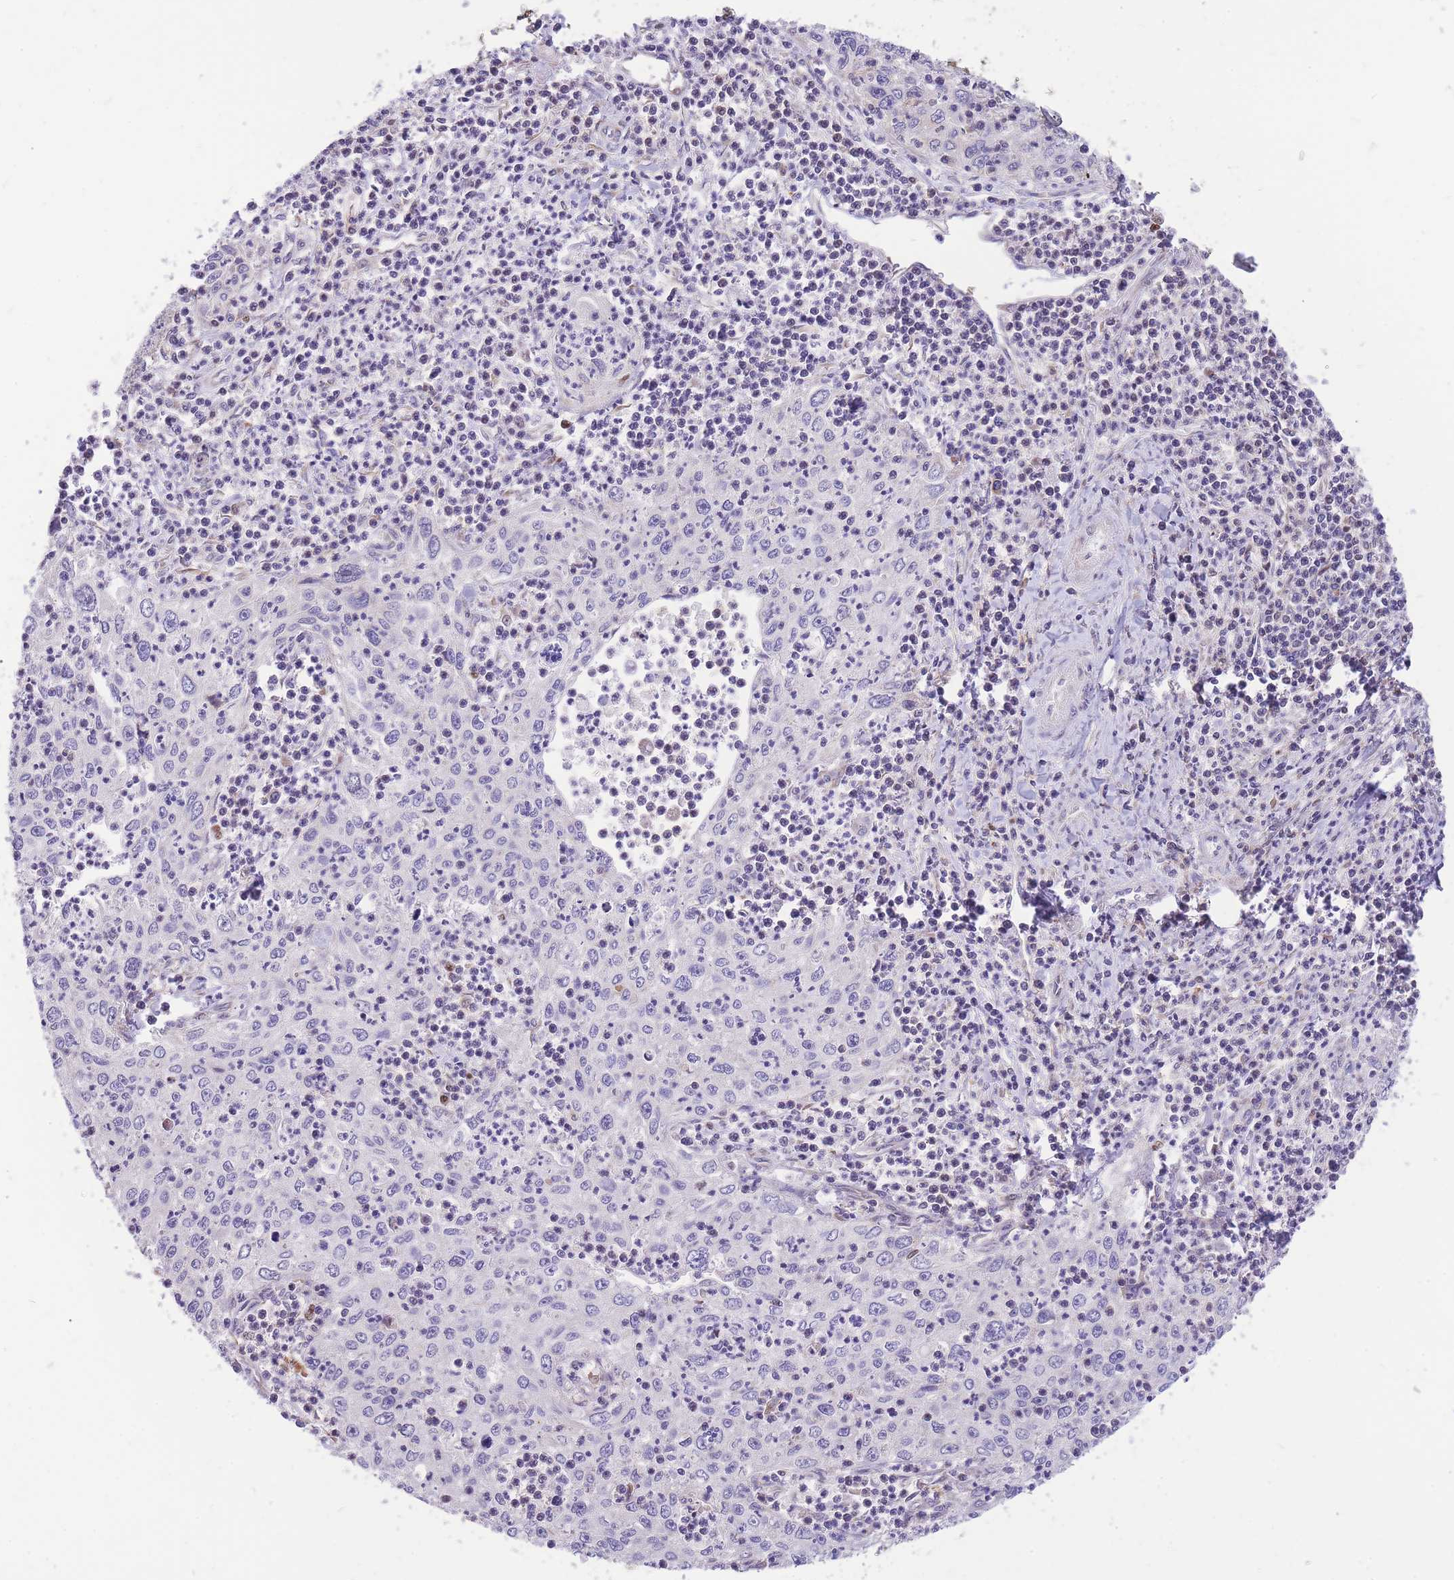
{"staining": {"intensity": "negative", "quantity": "none", "location": "none"}, "tissue": "cervical cancer", "cell_type": "Tumor cells", "image_type": "cancer", "snomed": [{"axis": "morphology", "description": "Squamous cell carcinoma, NOS"}, {"axis": "topography", "description": "Cervix"}], "caption": "IHC photomicrograph of neoplastic tissue: human cervical cancer stained with DAB (3,3'-diaminobenzidine) shows no significant protein positivity in tumor cells.", "gene": "TOPAZ1", "patient": {"sex": "female", "age": 30}}